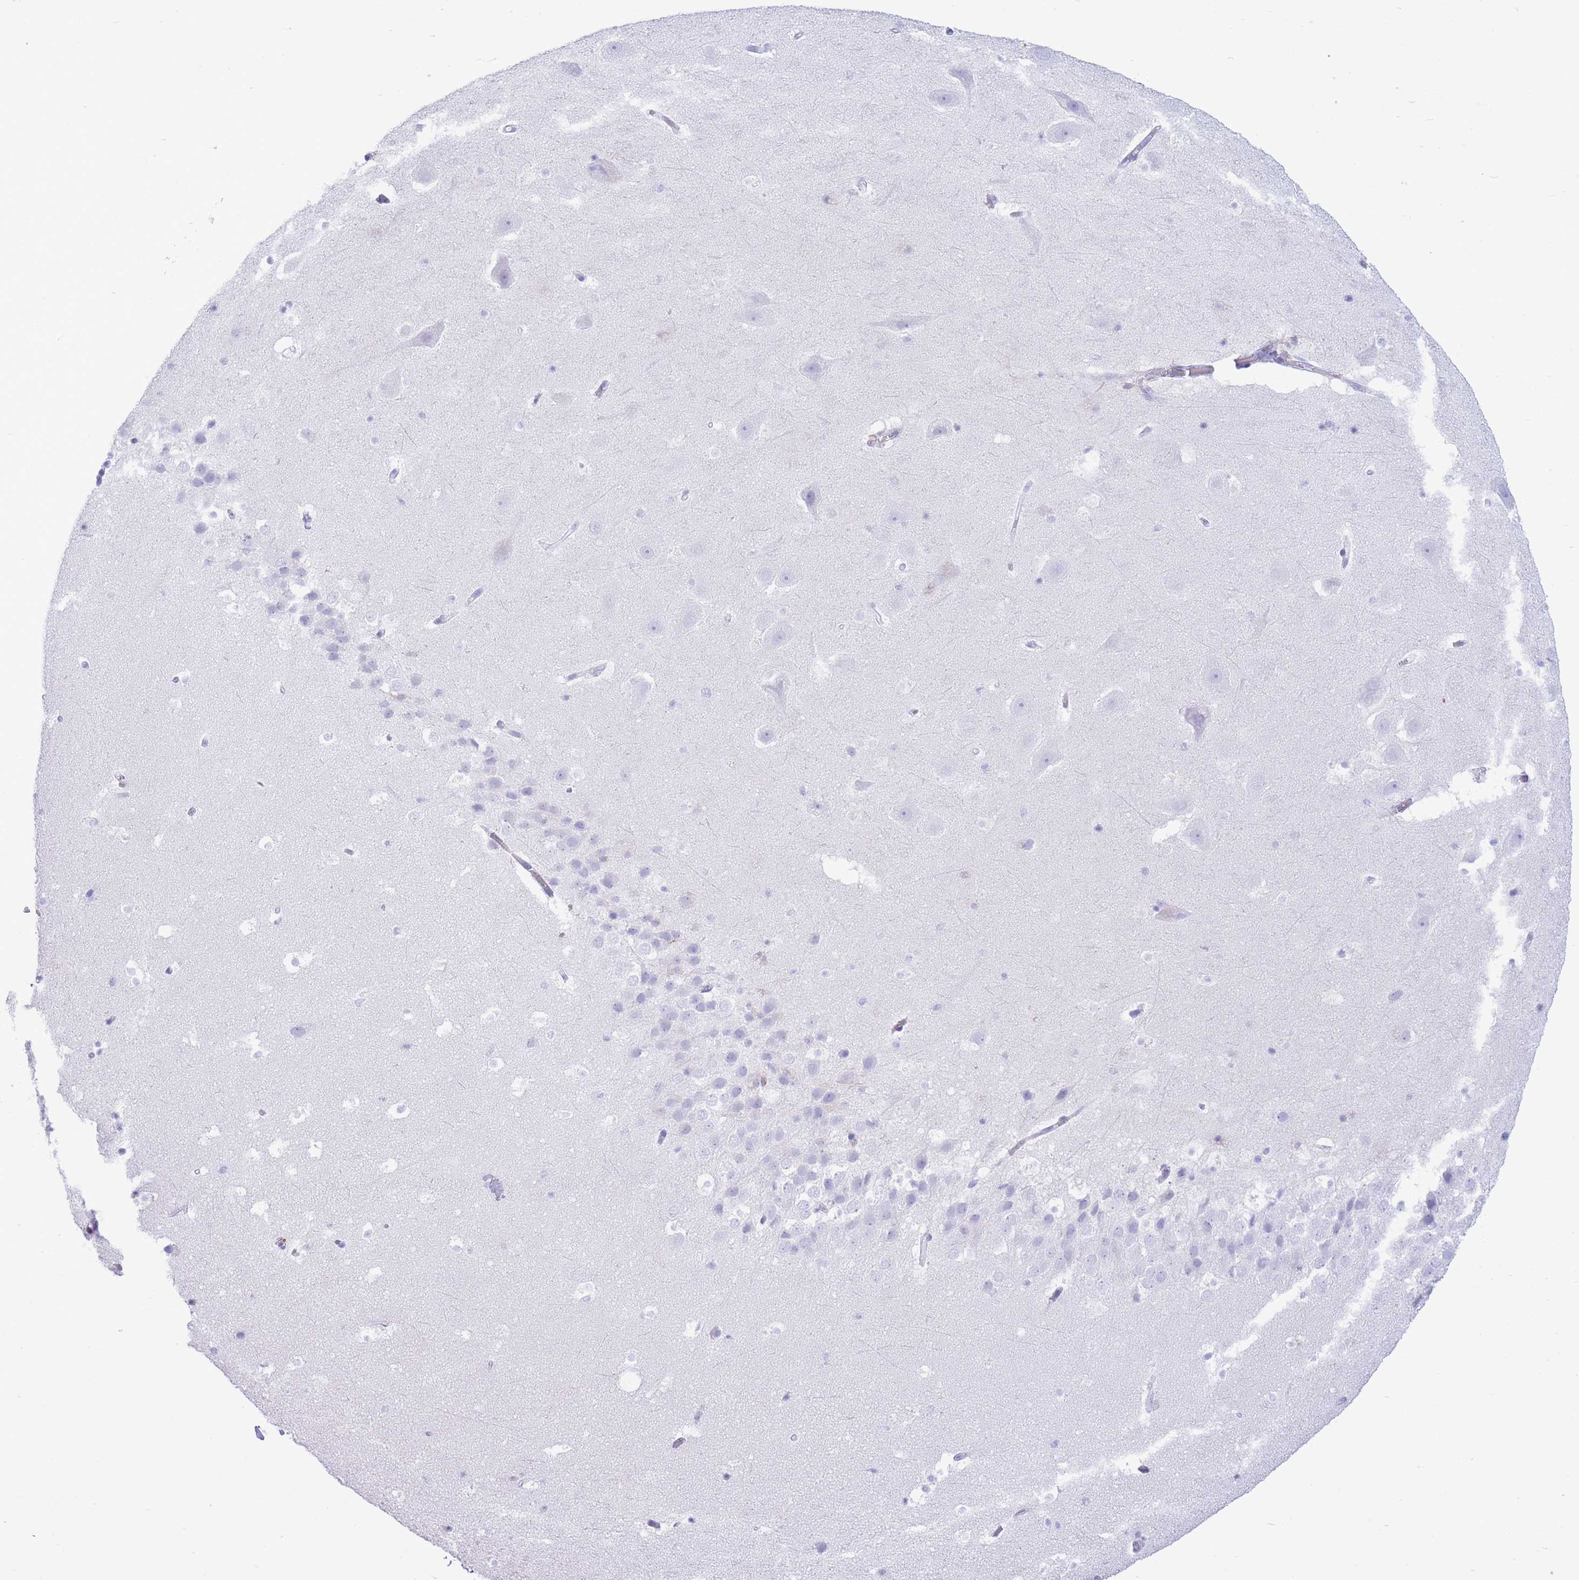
{"staining": {"intensity": "negative", "quantity": "none", "location": "none"}, "tissue": "hippocampus", "cell_type": "Glial cells", "image_type": "normal", "snomed": [{"axis": "morphology", "description": "Normal tissue, NOS"}, {"axis": "topography", "description": "Hippocampus"}], "caption": "Immunohistochemical staining of benign human hippocampus reveals no significant expression in glial cells.", "gene": "VWA8", "patient": {"sex": "male", "age": 37}}